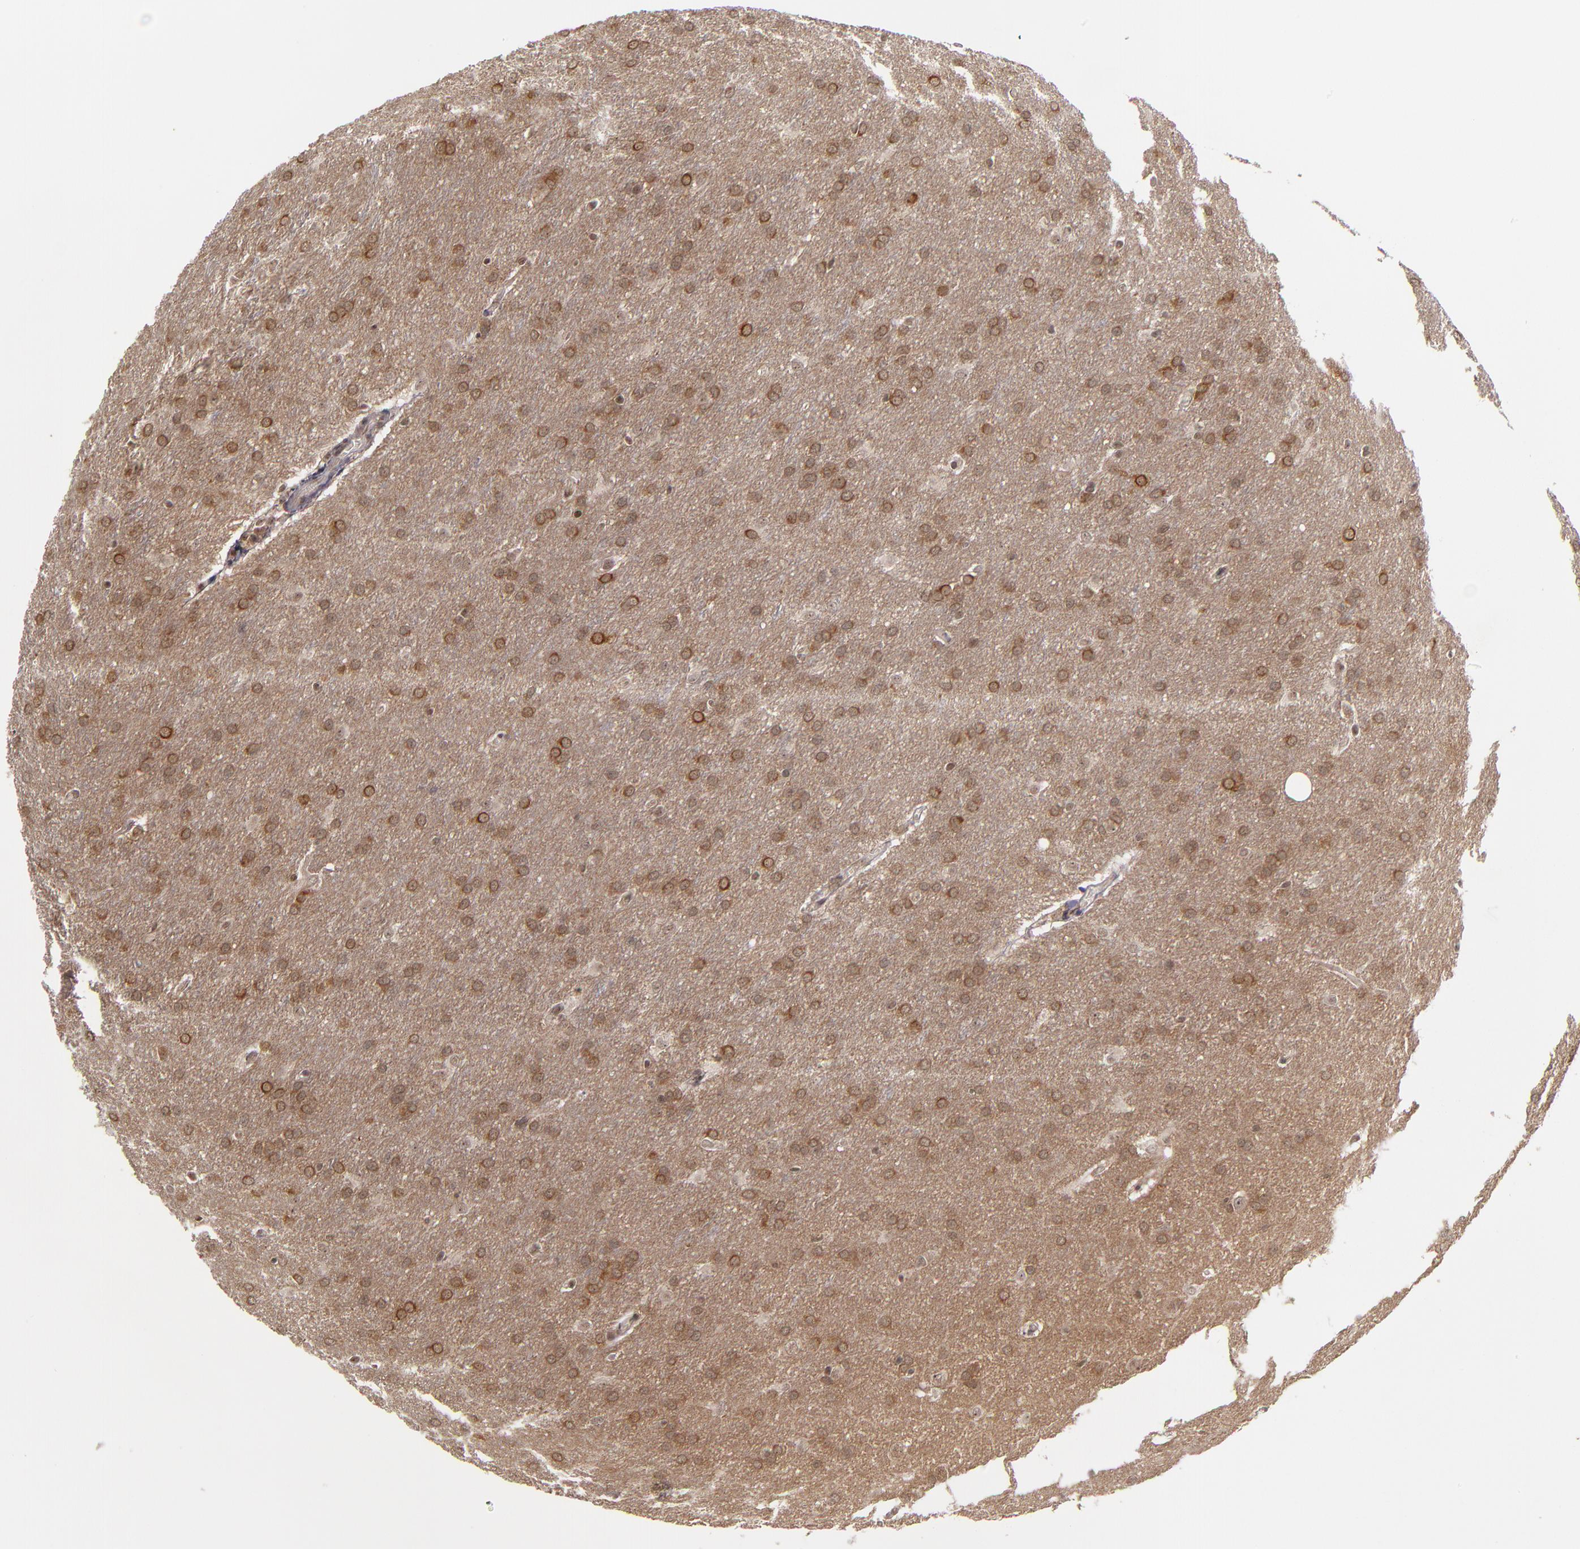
{"staining": {"intensity": "moderate", "quantity": "25%-75%", "location": "cytoplasmic/membranous,nuclear"}, "tissue": "glioma", "cell_type": "Tumor cells", "image_type": "cancer", "snomed": [{"axis": "morphology", "description": "Glioma, malignant, Low grade"}, {"axis": "topography", "description": "Brain"}], "caption": "Immunohistochemical staining of human malignant glioma (low-grade) demonstrates medium levels of moderate cytoplasmic/membranous and nuclear staining in approximately 25%-75% of tumor cells. The protein is shown in brown color, while the nuclei are stained blue.", "gene": "KDM6A", "patient": {"sex": "female", "age": 32}}